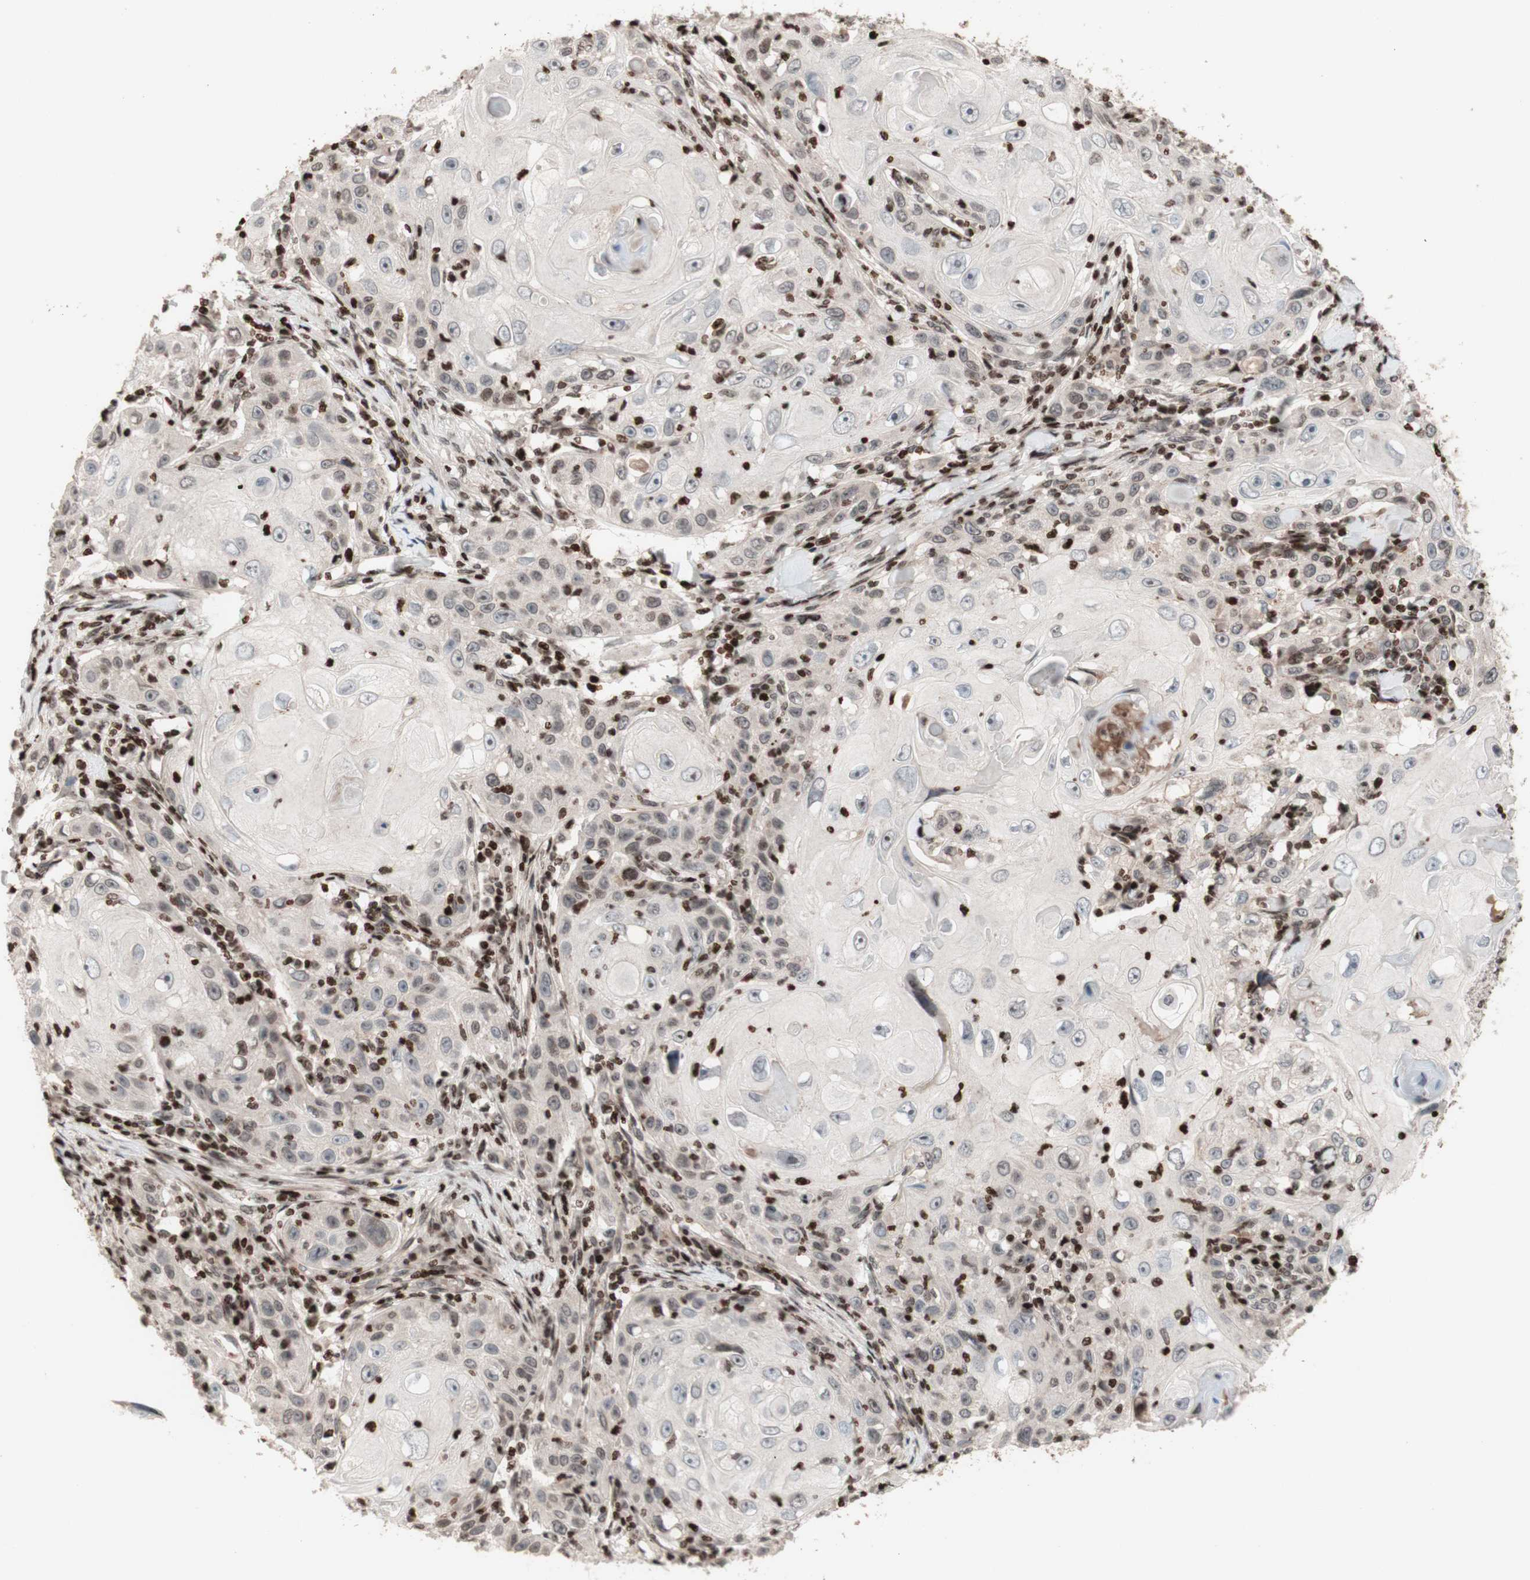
{"staining": {"intensity": "negative", "quantity": "none", "location": "none"}, "tissue": "skin cancer", "cell_type": "Tumor cells", "image_type": "cancer", "snomed": [{"axis": "morphology", "description": "Squamous cell carcinoma, NOS"}, {"axis": "topography", "description": "Skin"}], "caption": "Tumor cells show no significant staining in skin squamous cell carcinoma.", "gene": "POLA1", "patient": {"sex": "female", "age": 88}}